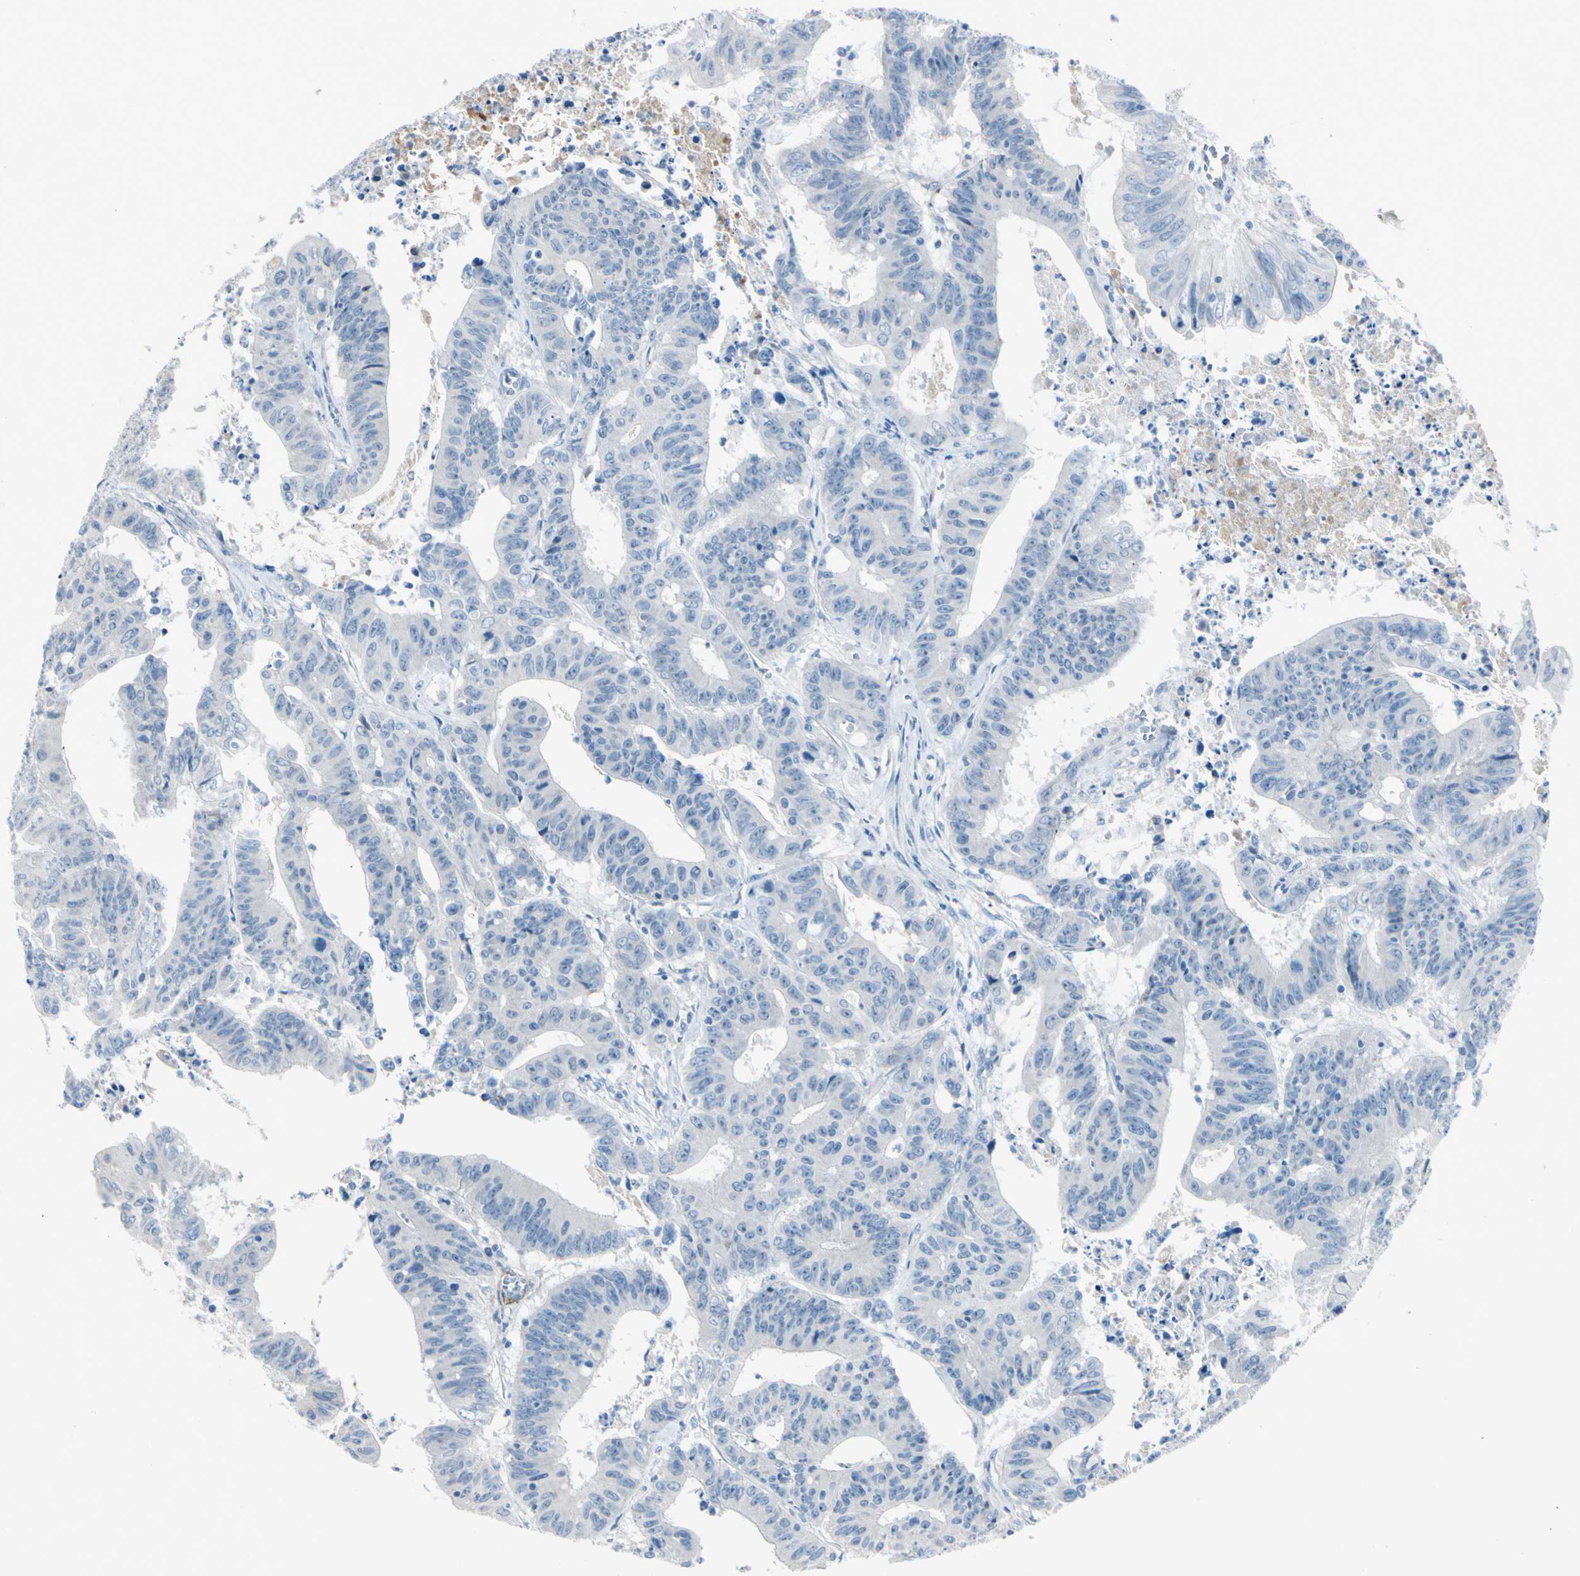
{"staining": {"intensity": "negative", "quantity": "none", "location": "none"}, "tissue": "colorectal cancer", "cell_type": "Tumor cells", "image_type": "cancer", "snomed": [{"axis": "morphology", "description": "Adenocarcinoma, NOS"}, {"axis": "topography", "description": "Colon"}], "caption": "Colorectal cancer (adenocarcinoma) was stained to show a protein in brown. There is no significant staining in tumor cells.", "gene": "SERPIND1", "patient": {"sex": "male", "age": 45}}